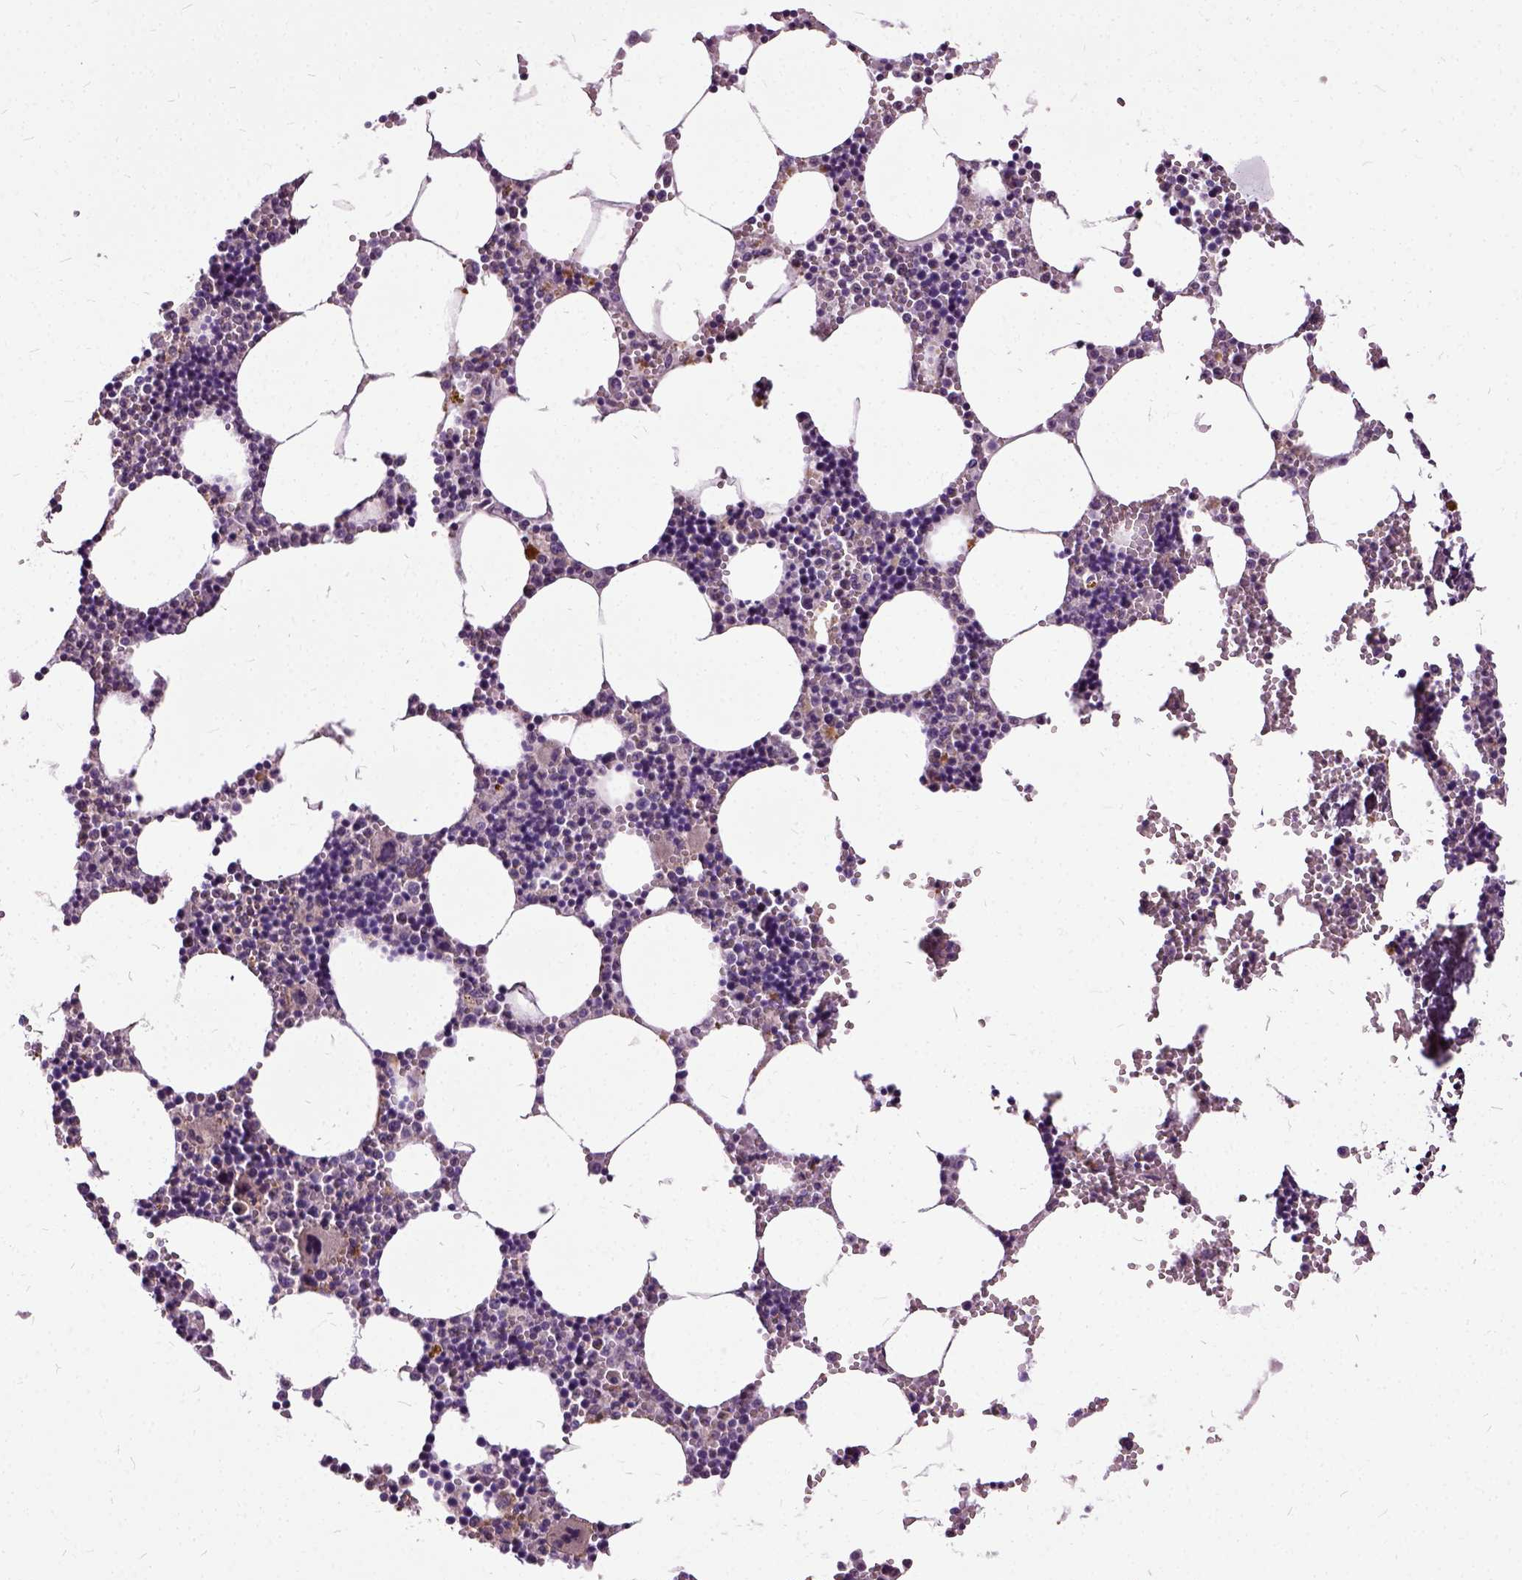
{"staining": {"intensity": "strong", "quantity": "<25%", "location": "cytoplasmic/membranous"}, "tissue": "bone marrow", "cell_type": "Hematopoietic cells", "image_type": "normal", "snomed": [{"axis": "morphology", "description": "Normal tissue, NOS"}, {"axis": "topography", "description": "Bone marrow"}], "caption": "Brown immunohistochemical staining in benign human bone marrow shows strong cytoplasmic/membranous expression in approximately <25% of hematopoietic cells.", "gene": "ILRUN", "patient": {"sex": "male", "age": 54}}